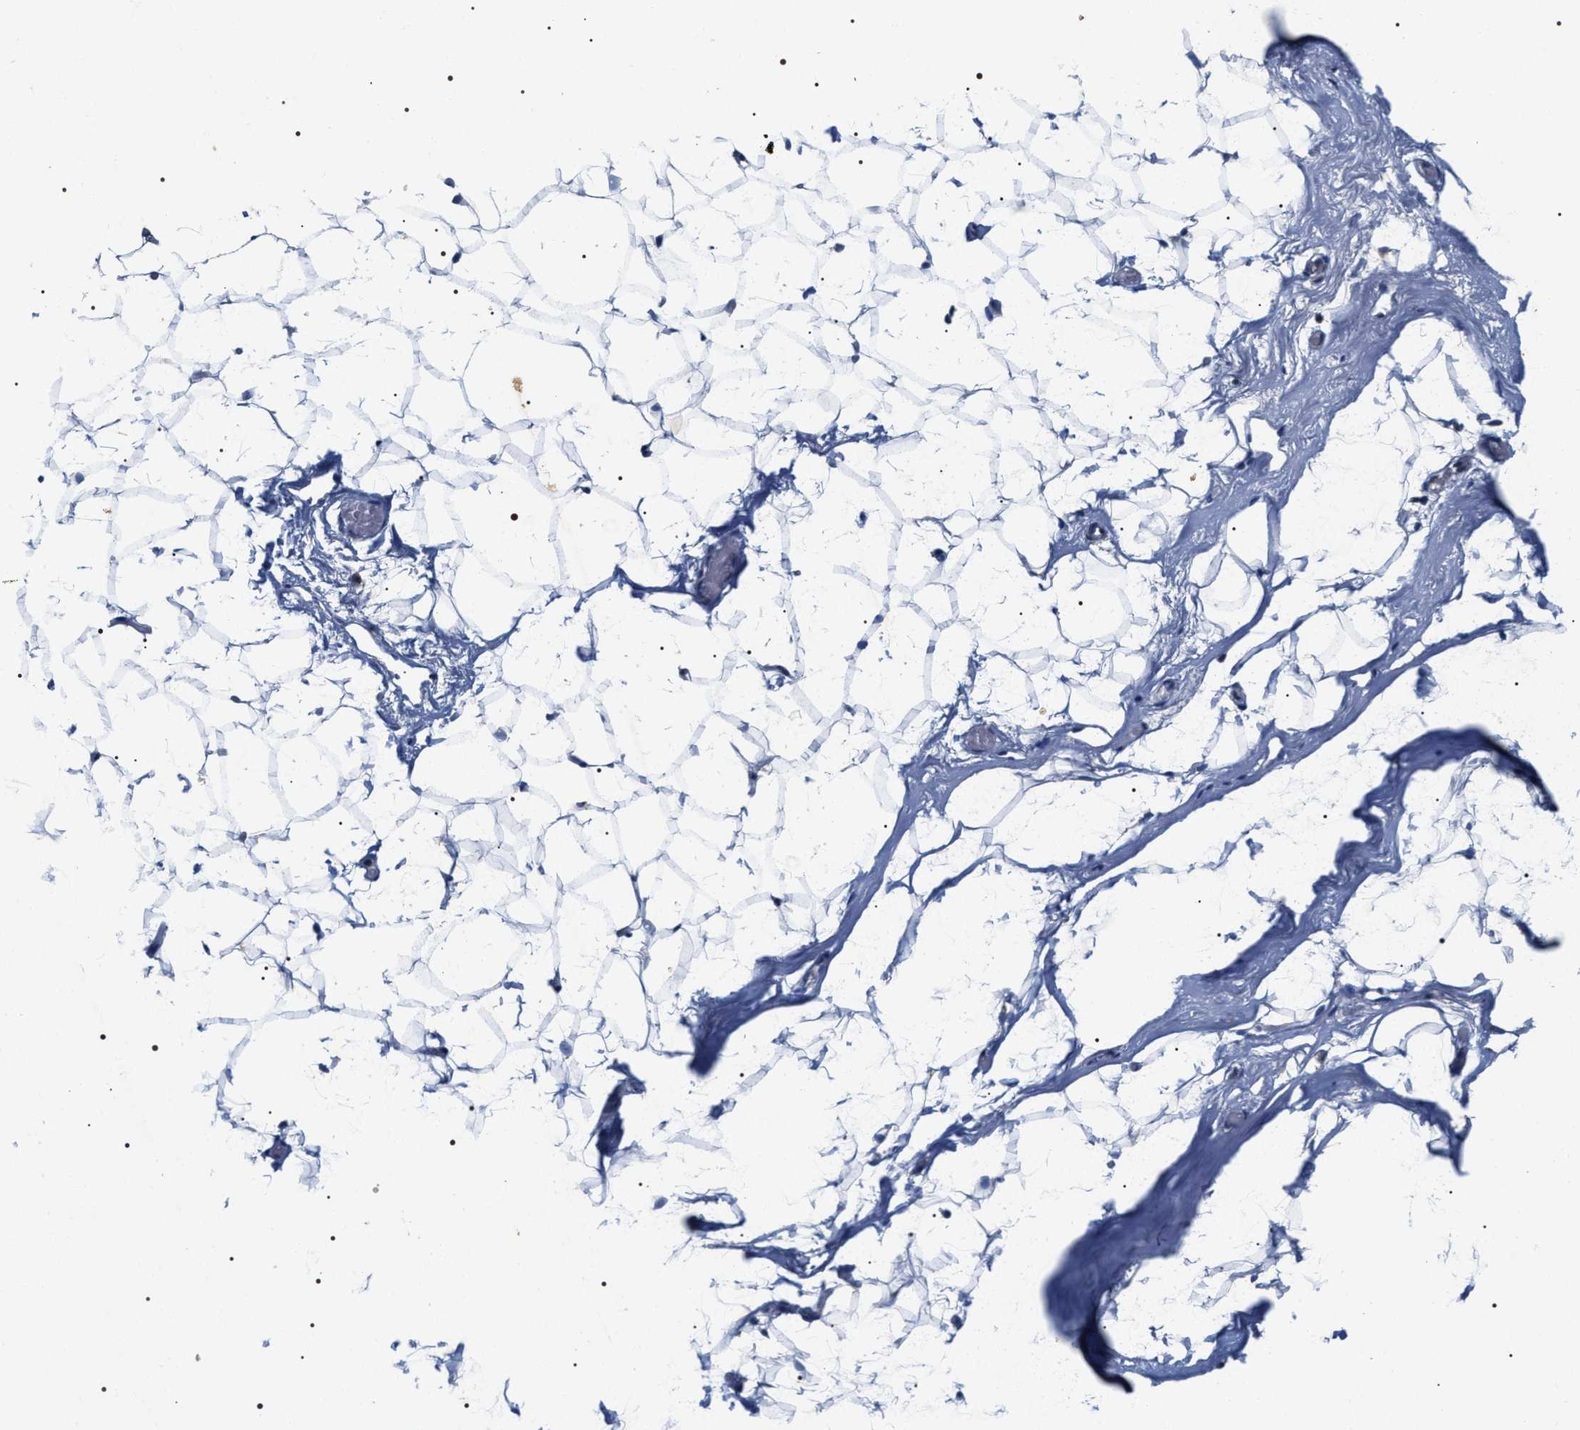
{"staining": {"intensity": "negative", "quantity": "none", "location": "none"}, "tissue": "adipose tissue", "cell_type": "Adipocytes", "image_type": "normal", "snomed": [{"axis": "morphology", "description": "Normal tissue, NOS"}, {"axis": "topography", "description": "Breast"}, {"axis": "topography", "description": "Soft tissue"}], "caption": "The IHC photomicrograph has no significant positivity in adipocytes of adipose tissue. (DAB immunohistochemistry visualized using brightfield microscopy, high magnification).", "gene": "RRP1B", "patient": {"sex": "female", "age": 75}}